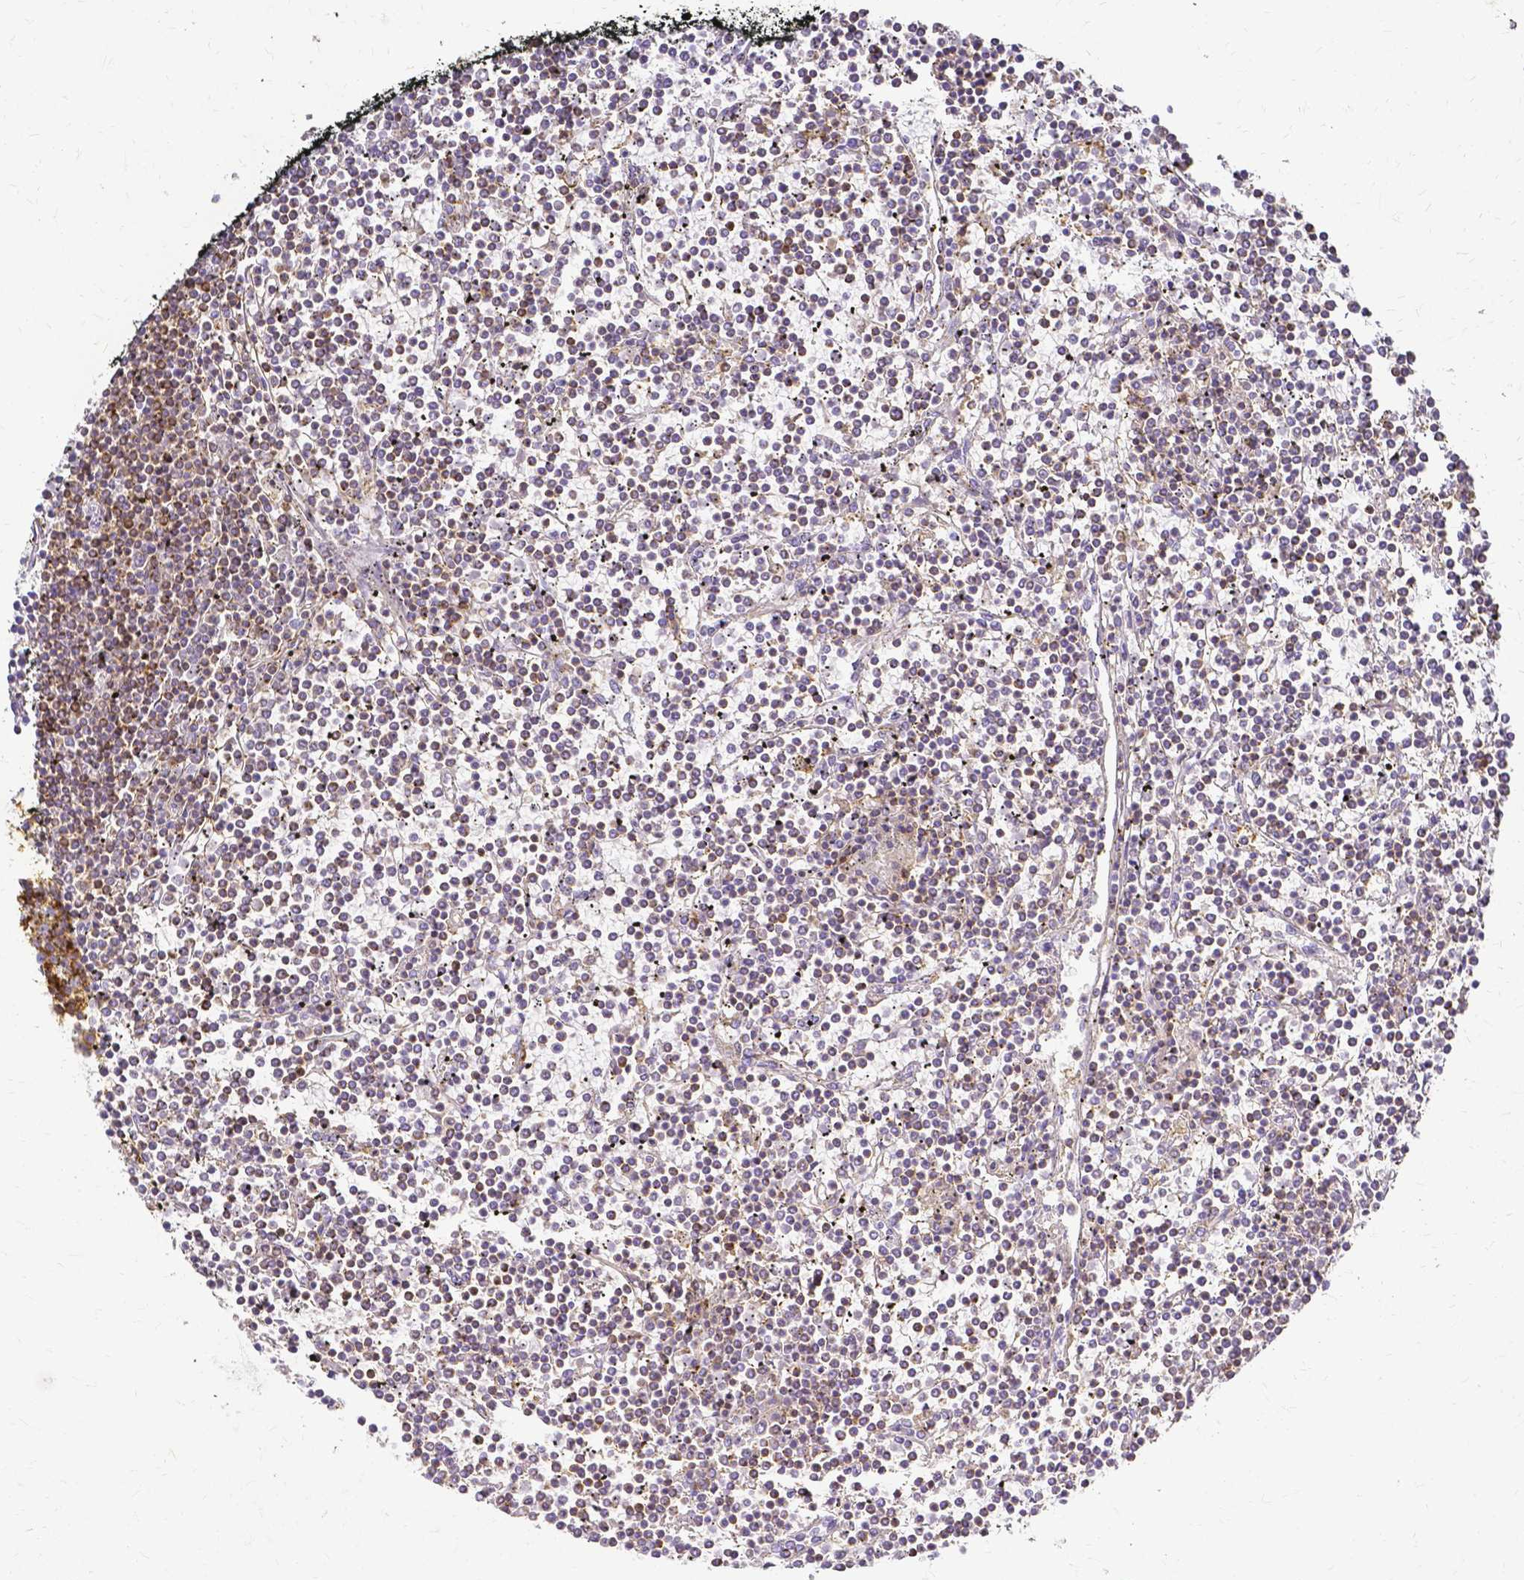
{"staining": {"intensity": "moderate", "quantity": "25%-75%", "location": "cytoplasmic/membranous"}, "tissue": "lymphoma", "cell_type": "Tumor cells", "image_type": "cancer", "snomed": [{"axis": "morphology", "description": "Malignant lymphoma, non-Hodgkin's type, Low grade"}, {"axis": "topography", "description": "Spleen"}], "caption": "A histopathology image of low-grade malignant lymphoma, non-Hodgkin's type stained for a protein exhibits moderate cytoplasmic/membranous brown staining in tumor cells.", "gene": "HSPA12A", "patient": {"sex": "female", "age": 19}}